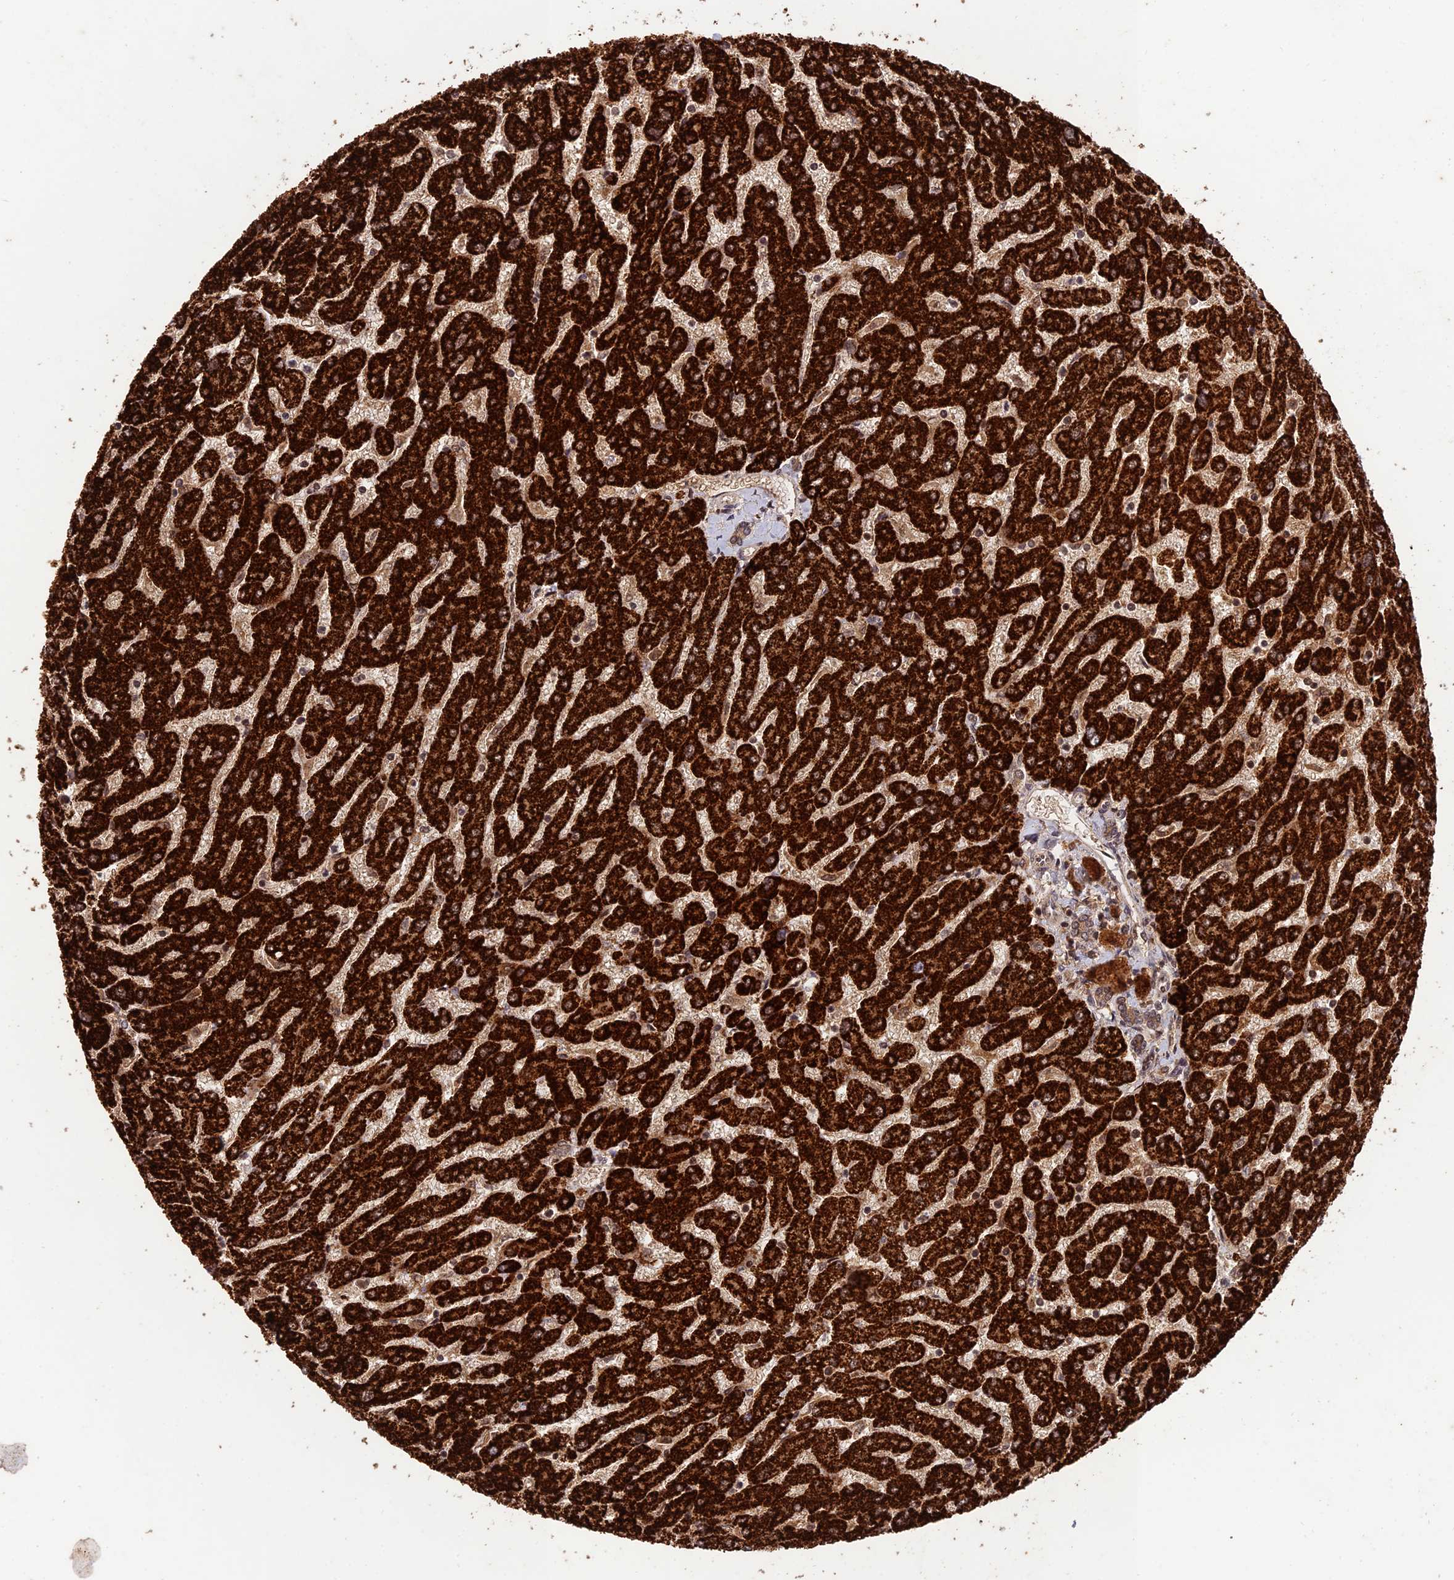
{"staining": {"intensity": "weak", "quantity": ">75%", "location": "cytoplasmic/membranous"}, "tissue": "liver", "cell_type": "Cholangiocytes", "image_type": "normal", "snomed": [{"axis": "morphology", "description": "Normal tissue, NOS"}, {"axis": "topography", "description": "Liver"}], "caption": "A histopathology image of human liver stained for a protein displays weak cytoplasmic/membranous brown staining in cholangiocytes.", "gene": "REV1", "patient": {"sex": "male", "age": 55}}